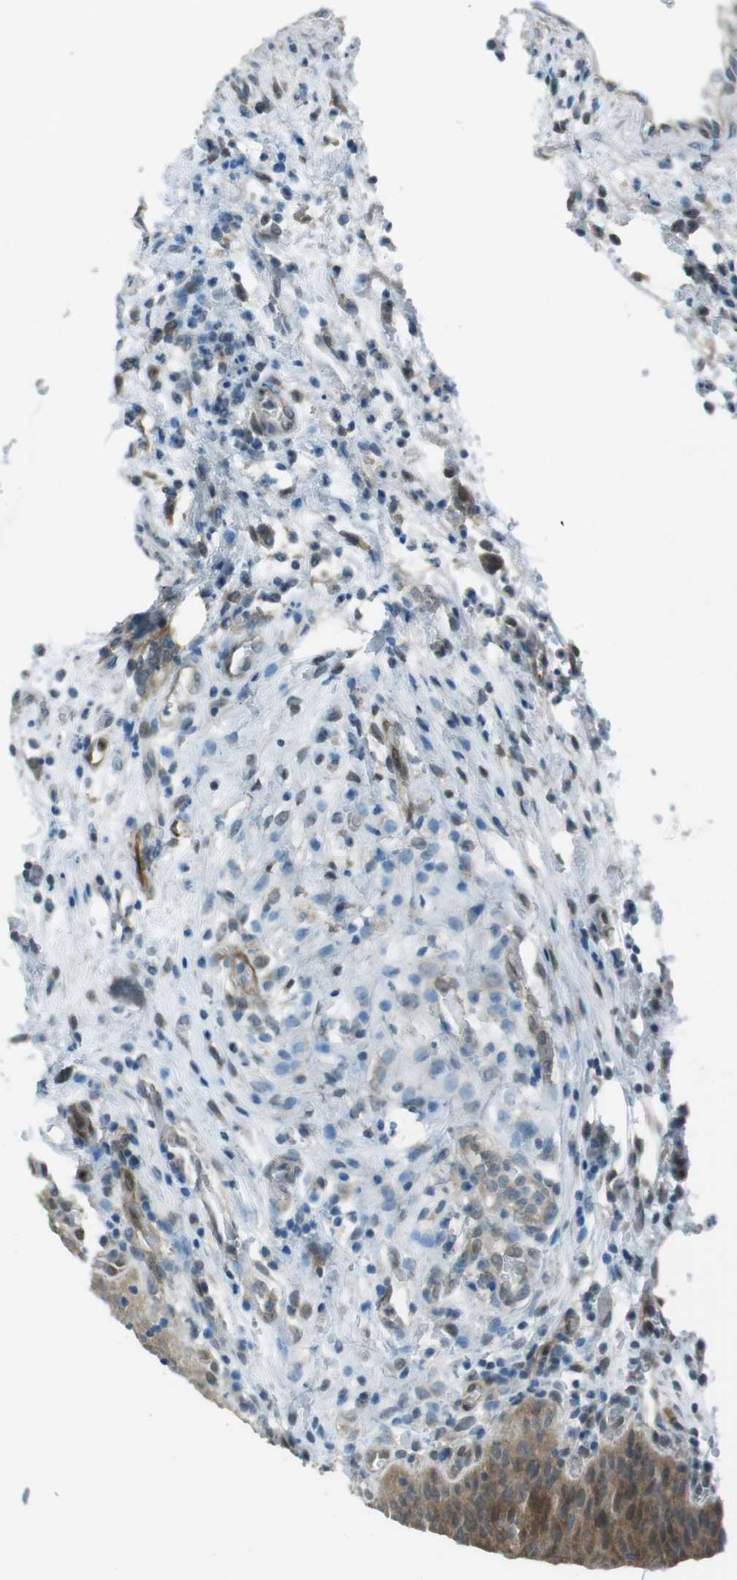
{"staining": {"intensity": "moderate", "quantity": ">75%", "location": "cytoplasmic/membranous"}, "tissue": "urinary bladder", "cell_type": "Urothelial cells", "image_type": "normal", "snomed": [{"axis": "morphology", "description": "Normal tissue, NOS"}, {"axis": "morphology", "description": "Dysplasia, NOS"}, {"axis": "topography", "description": "Urinary bladder"}], "caption": "Benign urinary bladder was stained to show a protein in brown. There is medium levels of moderate cytoplasmic/membranous positivity in about >75% of urothelial cells. (DAB (3,3'-diaminobenzidine) IHC, brown staining for protein, blue staining for nuclei).", "gene": "MFAP3", "patient": {"sex": "male", "age": 35}}